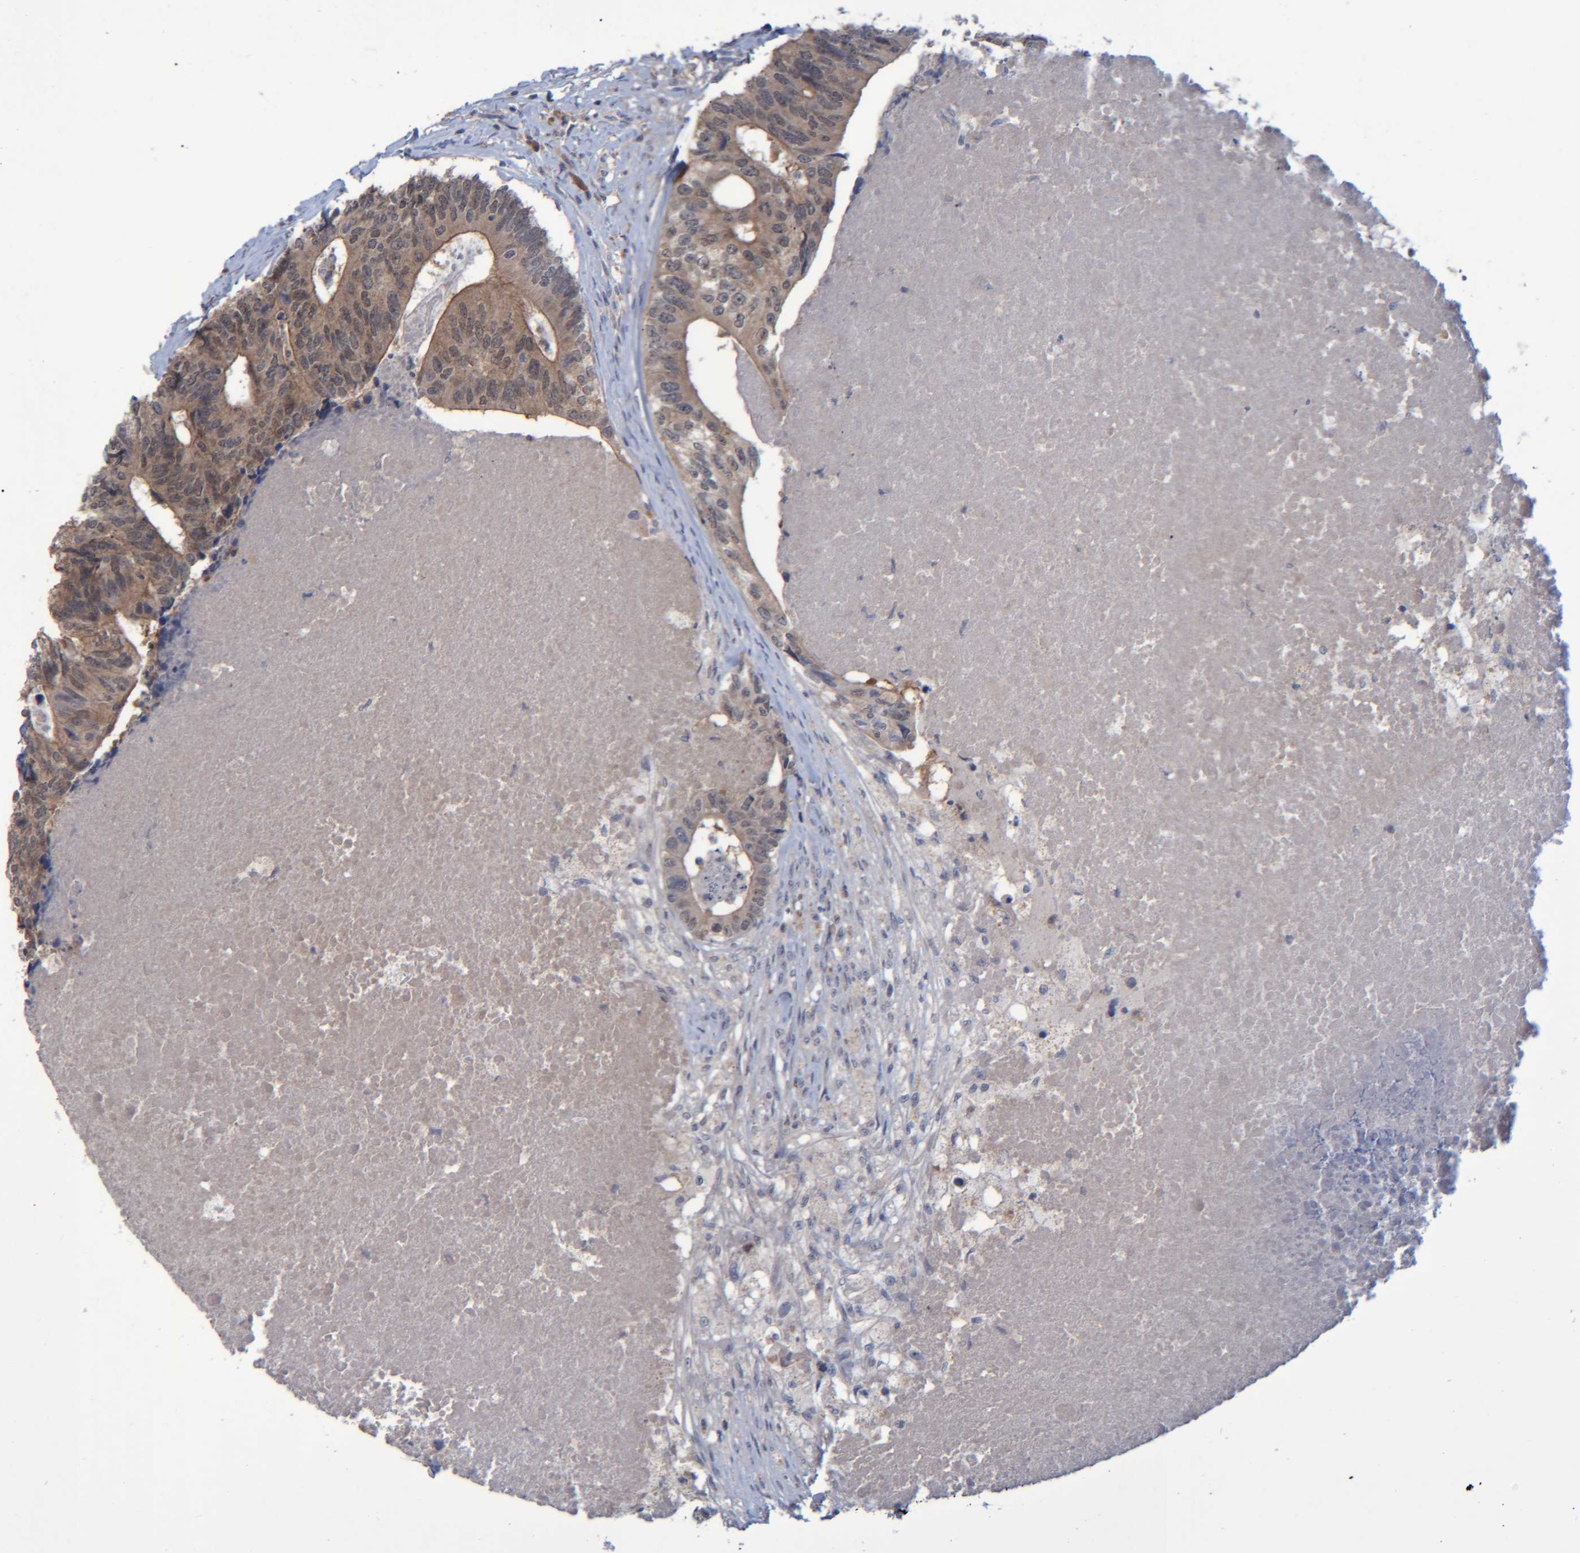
{"staining": {"intensity": "weak", "quantity": ">75%", "location": "cytoplasmic/membranous"}, "tissue": "colorectal cancer", "cell_type": "Tumor cells", "image_type": "cancer", "snomed": [{"axis": "morphology", "description": "Adenocarcinoma, NOS"}, {"axis": "topography", "description": "Colon"}], "caption": "Protein staining demonstrates weak cytoplasmic/membranous staining in approximately >75% of tumor cells in adenocarcinoma (colorectal).", "gene": "PCYT2", "patient": {"sex": "female", "age": 67}}